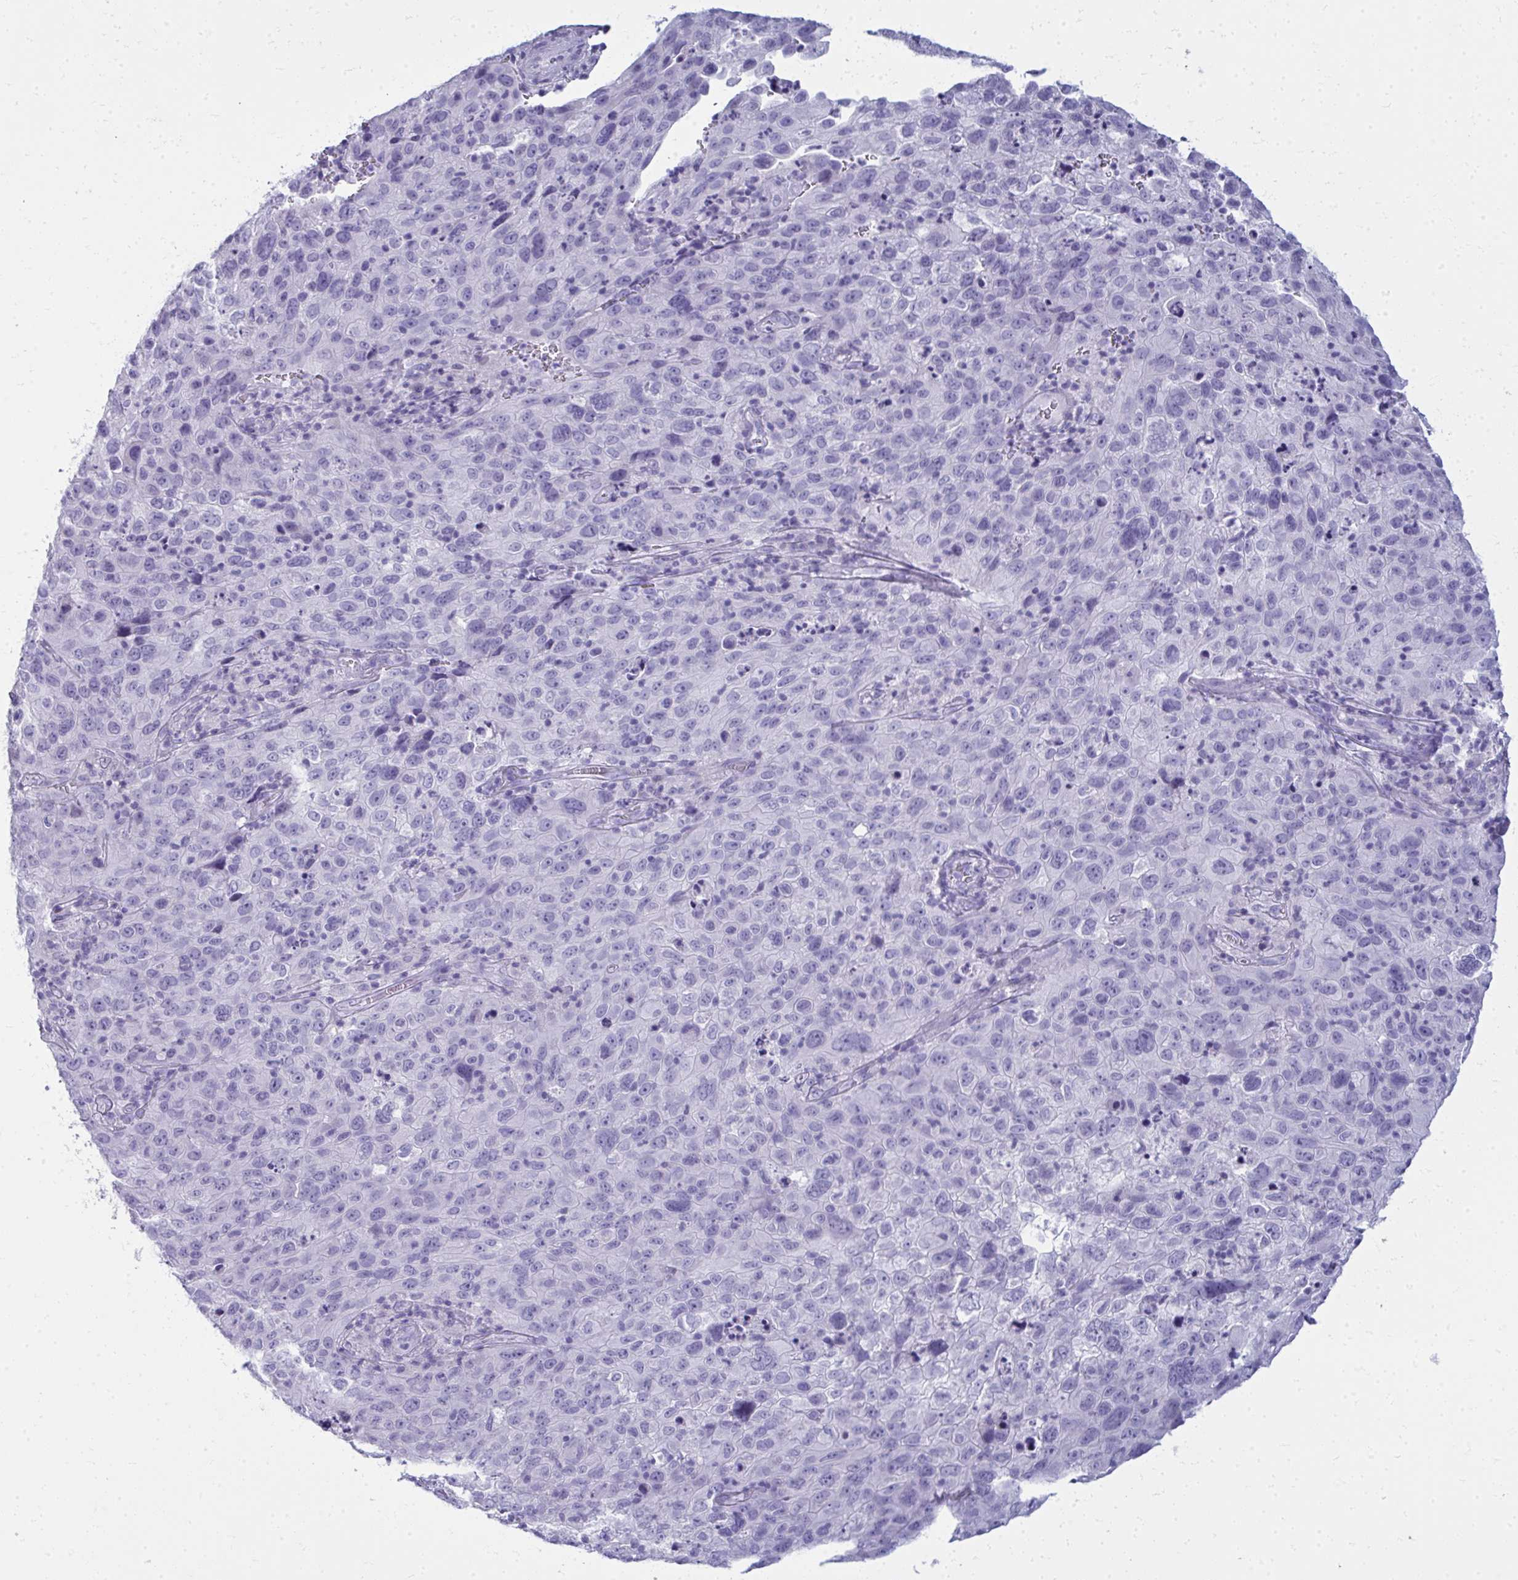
{"staining": {"intensity": "negative", "quantity": "none", "location": "none"}, "tissue": "cervical cancer", "cell_type": "Tumor cells", "image_type": "cancer", "snomed": [{"axis": "morphology", "description": "Squamous cell carcinoma, NOS"}, {"axis": "topography", "description": "Cervix"}], "caption": "Immunohistochemistry (IHC) of human cervical cancer (squamous cell carcinoma) demonstrates no positivity in tumor cells.", "gene": "QDPR", "patient": {"sex": "female", "age": 44}}